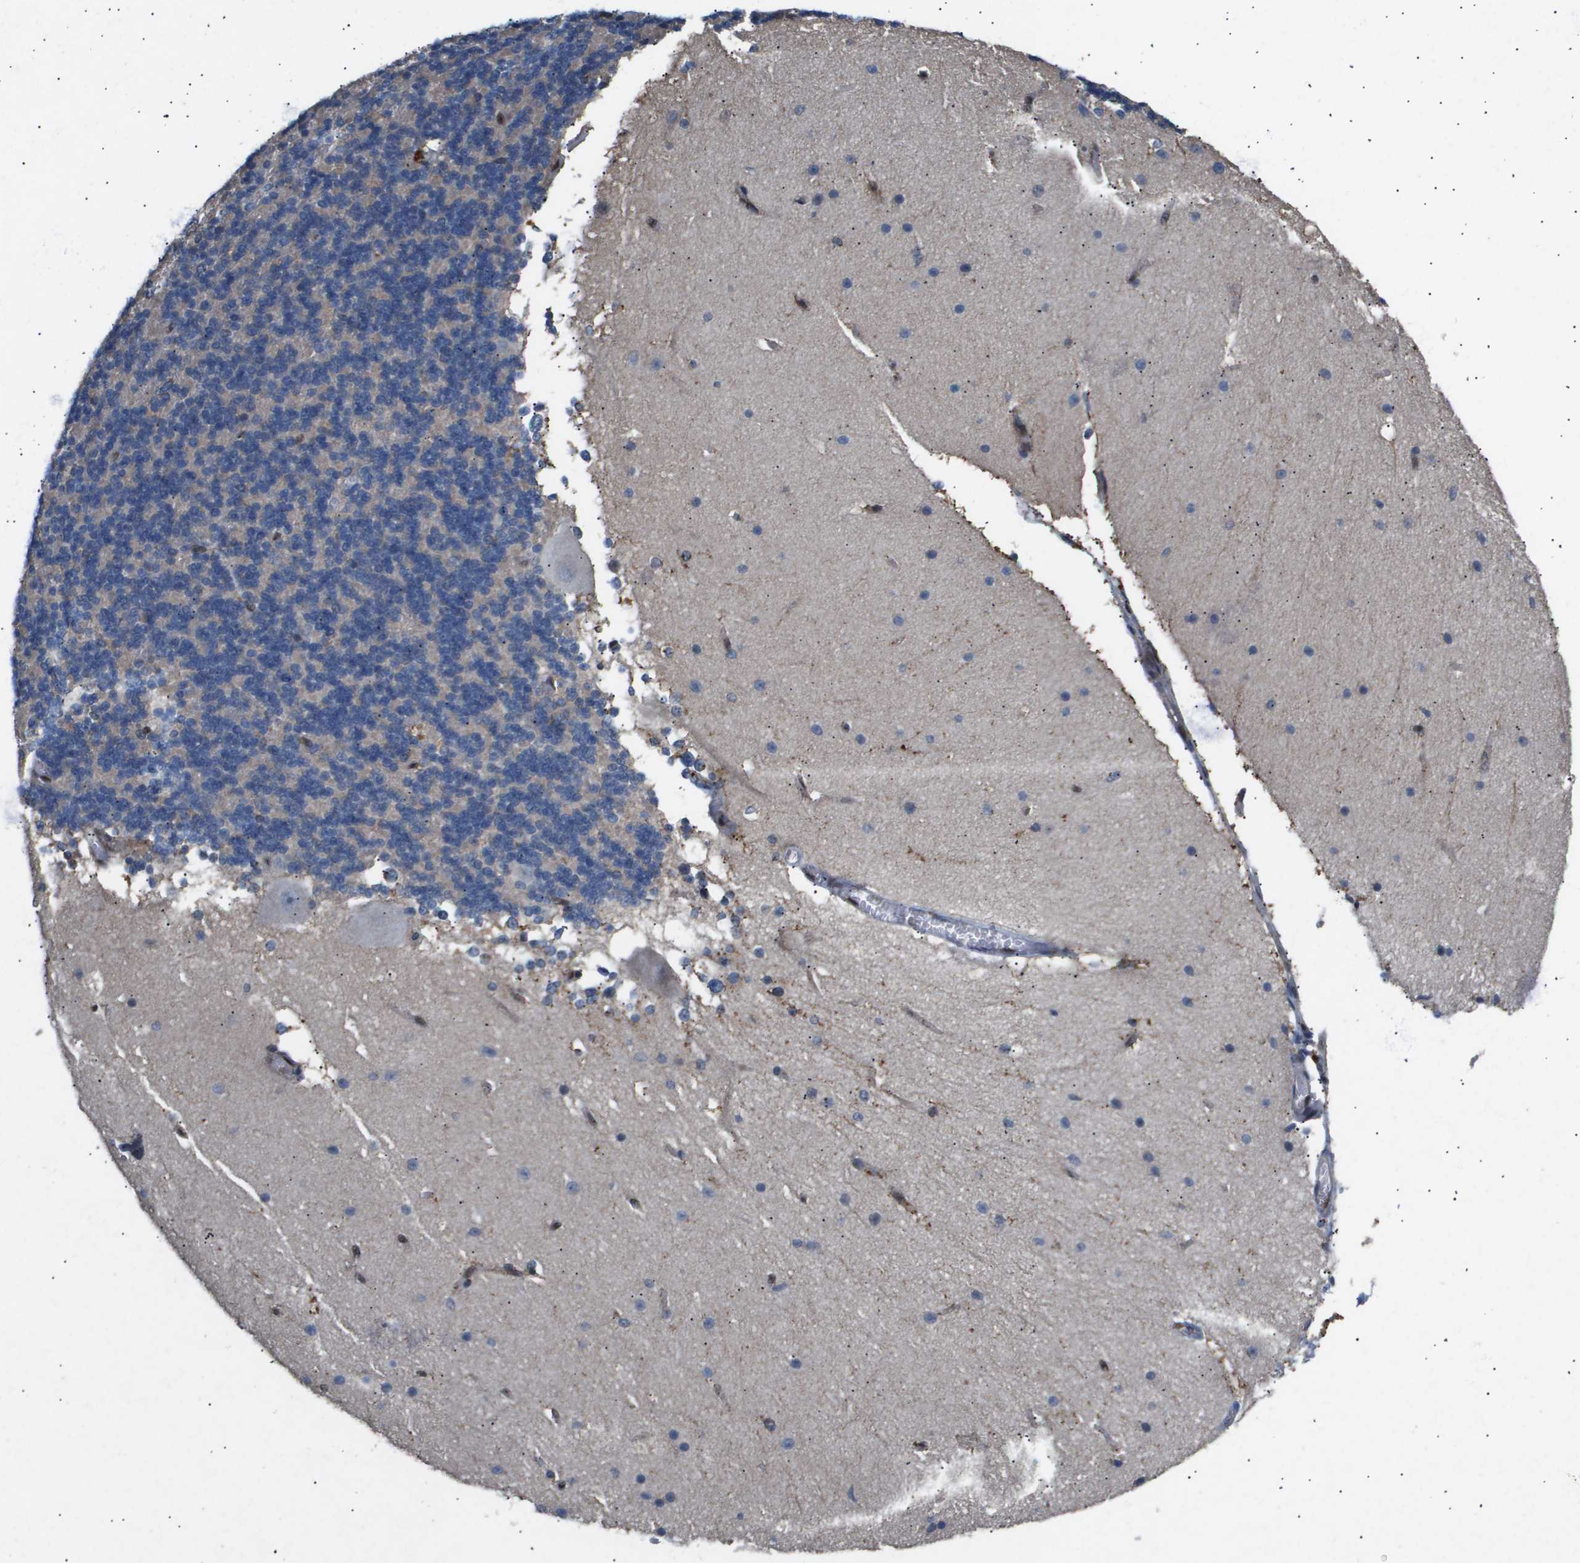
{"staining": {"intensity": "weak", "quantity": "<25%", "location": "cytoplasmic/membranous"}, "tissue": "cerebellum", "cell_type": "Cells in granular layer", "image_type": "normal", "snomed": [{"axis": "morphology", "description": "Normal tissue, NOS"}, {"axis": "topography", "description": "Cerebellum"}], "caption": "This is a image of IHC staining of benign cerebellum, which shows no positivity in cells in granular layer. (Stains: DAB (3,3'-diaminobenzidine) immunohistochemistry with hematoxylin counter stain, Microscopy: brightfield microscopy at high magnification).", "gene": "ERG", "patient": {"sex": "female", "age": 19}}